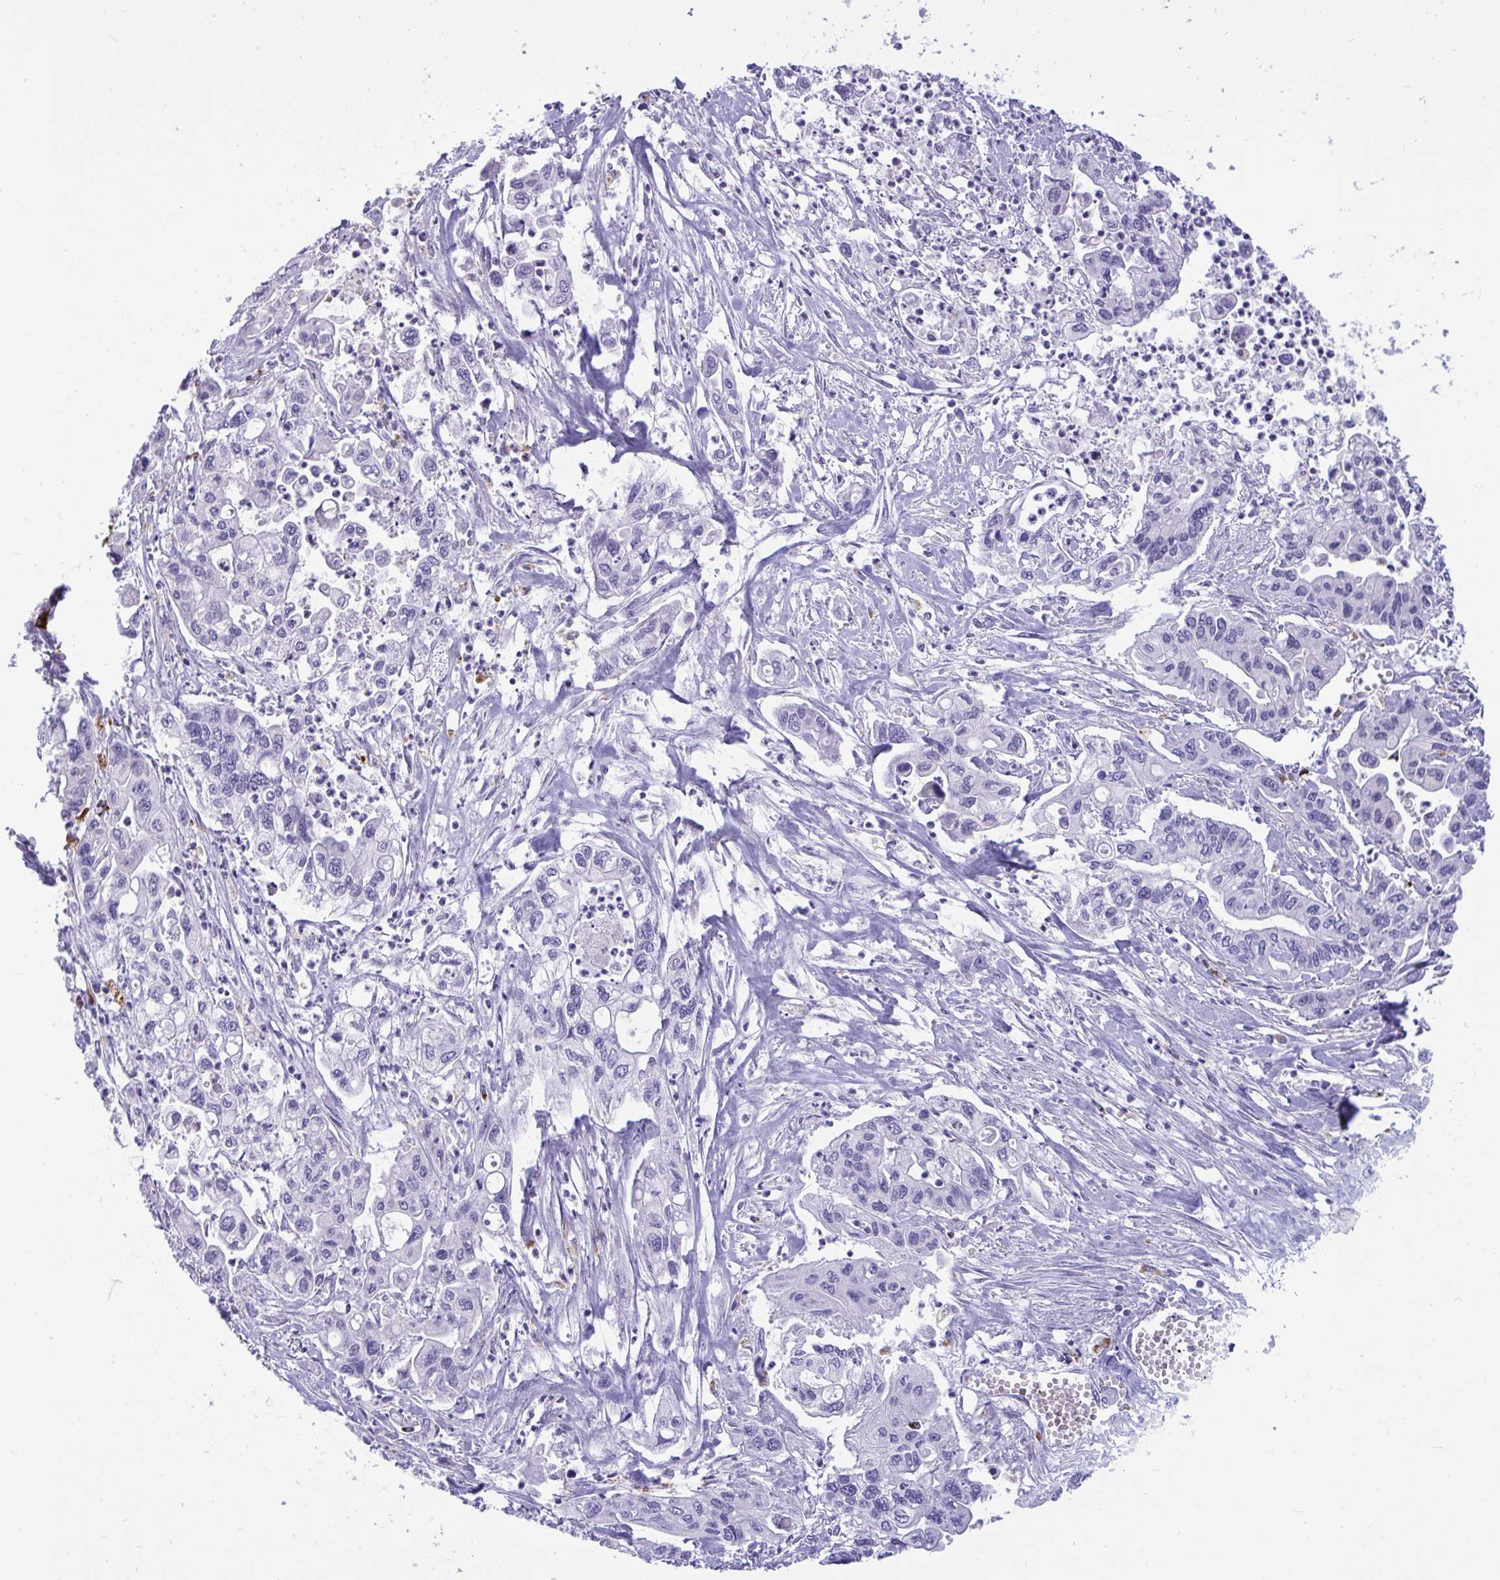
{"staining": {"intensity": "negative", "quantity": "none", "location": "none"}, "tissue": "pancreatic cancer", "cell_type": "Tumor cells", "image_type": "cancer", "snomed": [{"axis": "morphology", "description": "Adenocarcinoma, NOS"}, {"axis": "topography", "description": "Pancreas"}], "caption": "Histopathology image shows no protein expression in tumor cells of adenocarcinoma (pancreatic) tissue. The staining was performed using DAB to visualize the protein expression in brown, while the nuclei were stained in blue with hematoxylin (Magnification: 20x).", "gene": "CPVL", "patient": {"sex": "male", "age": 62}}